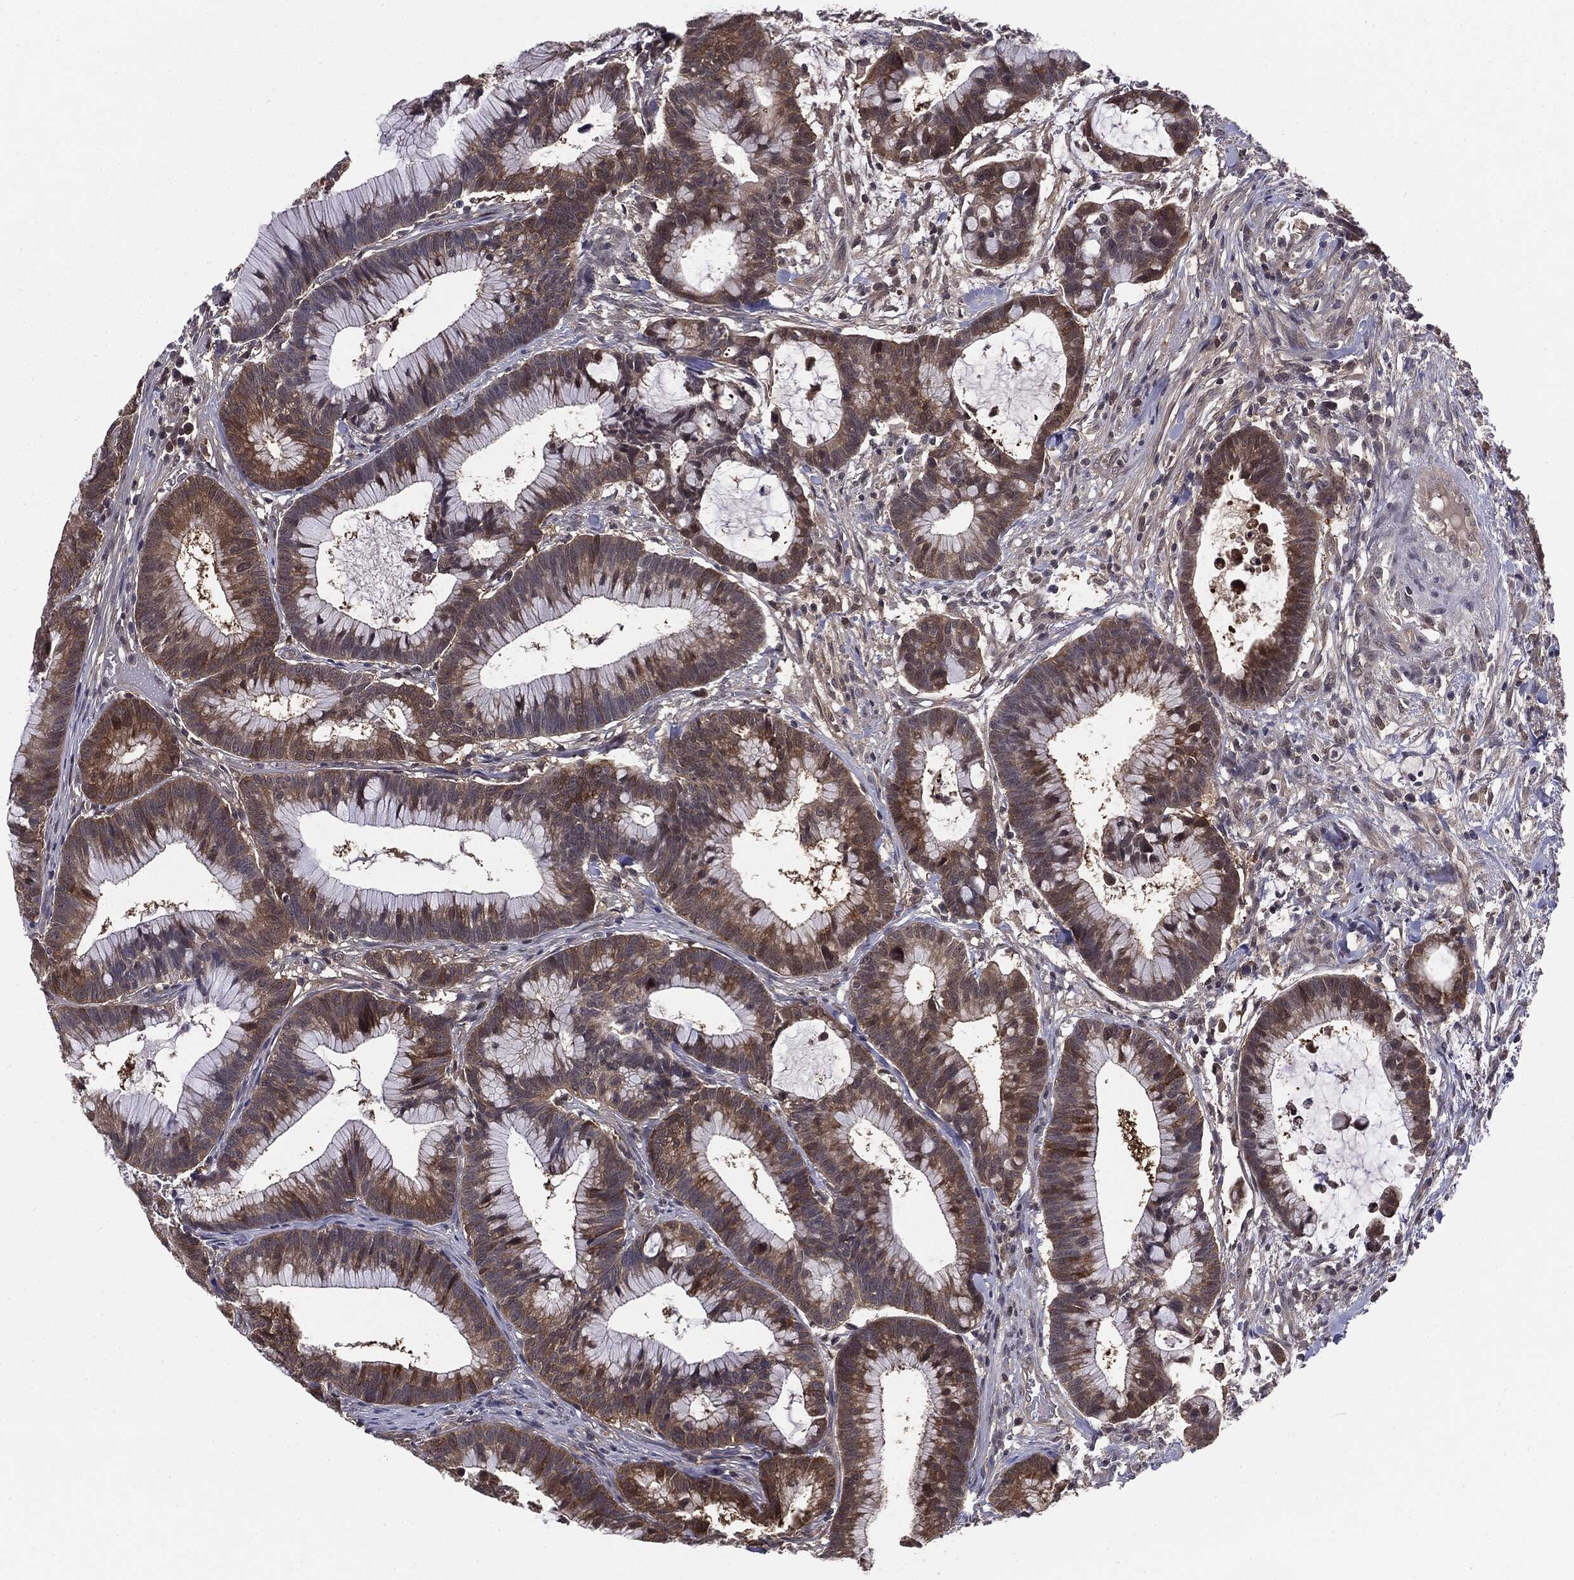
{"staining": {"intensity": "moderate", "quantity": ">75%", "location": "cytoplasmic/membranous"}, "tissue": "colorectal cancer", "cell_type": "Tumor cells", "image_type": "cancer", "snomed": [{"axis": "morphology", "description": "Adenocarcinoma, NOS"}, {"axis": "topography", "description": "Colon"}], "caption": "Colorectal cancer tissue displays moderate cytoplasmic/membranous staining in about >75% of tumor cells", "gene": "KRT7", "patient": {"sex": "female", "age": 78}}